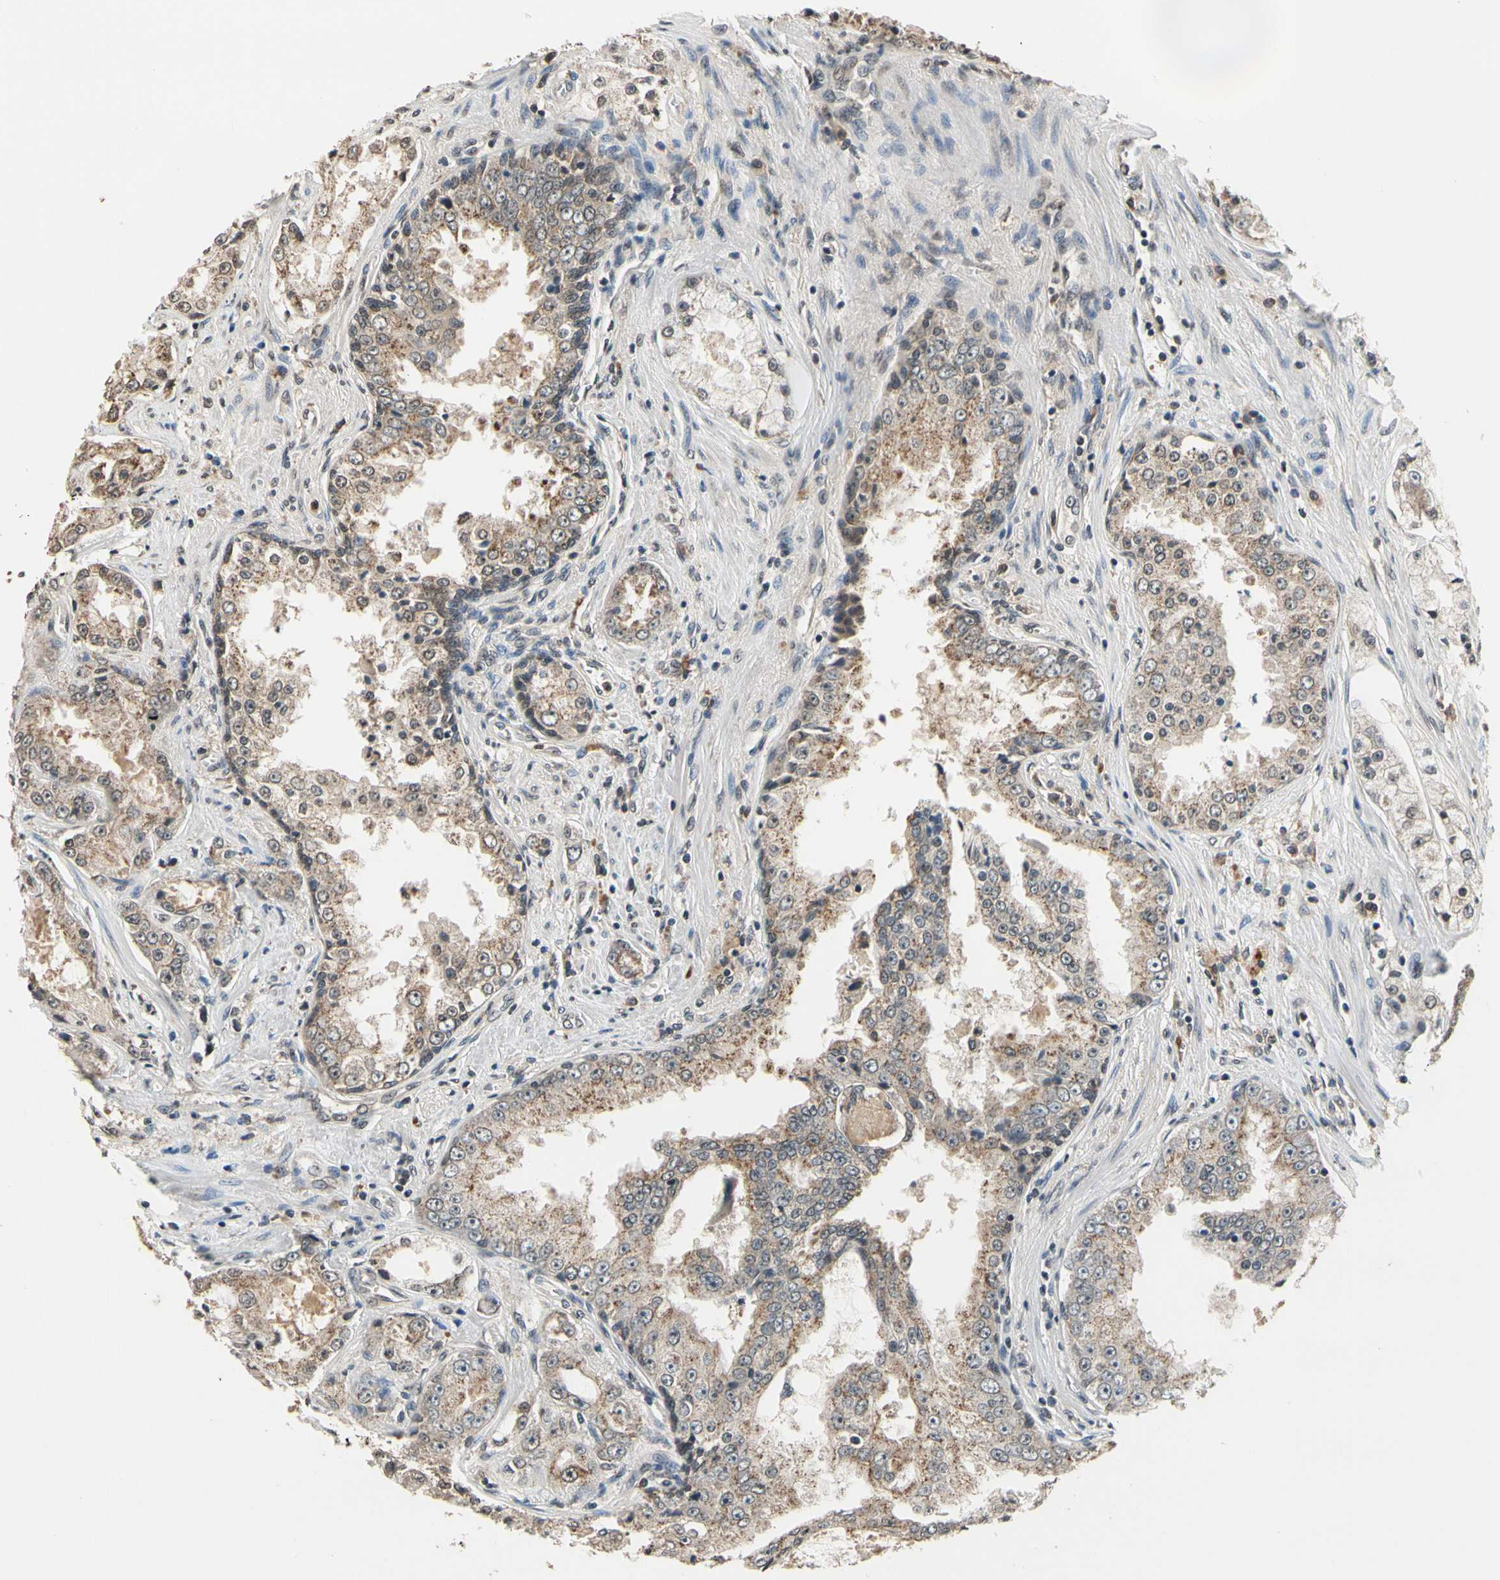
{"staining": {"intensity": "moderate", "quantity": ">75%", "location": "cytoplasmic/membranous"}, "tissue": "prostate cancer", "cell_type": "Tumor cells", "image_type": "cancer", "snomed": [{"axis": "morphology", "description": "Adenocarcinoma, High grade"}, {"axis": "topography", "description": "Prostate"}], "caption": "IHC (DAB) staining of human prostate high-grade adenocarcinoma displays moderate cytoplasmic/membranous protein positivity in about >75% of tumor cells. (brown staining indicates protein expression, while blue staining denotes nuclei).", "gene": "GCLC", "patient": {"sex": "male", "age": 73}}